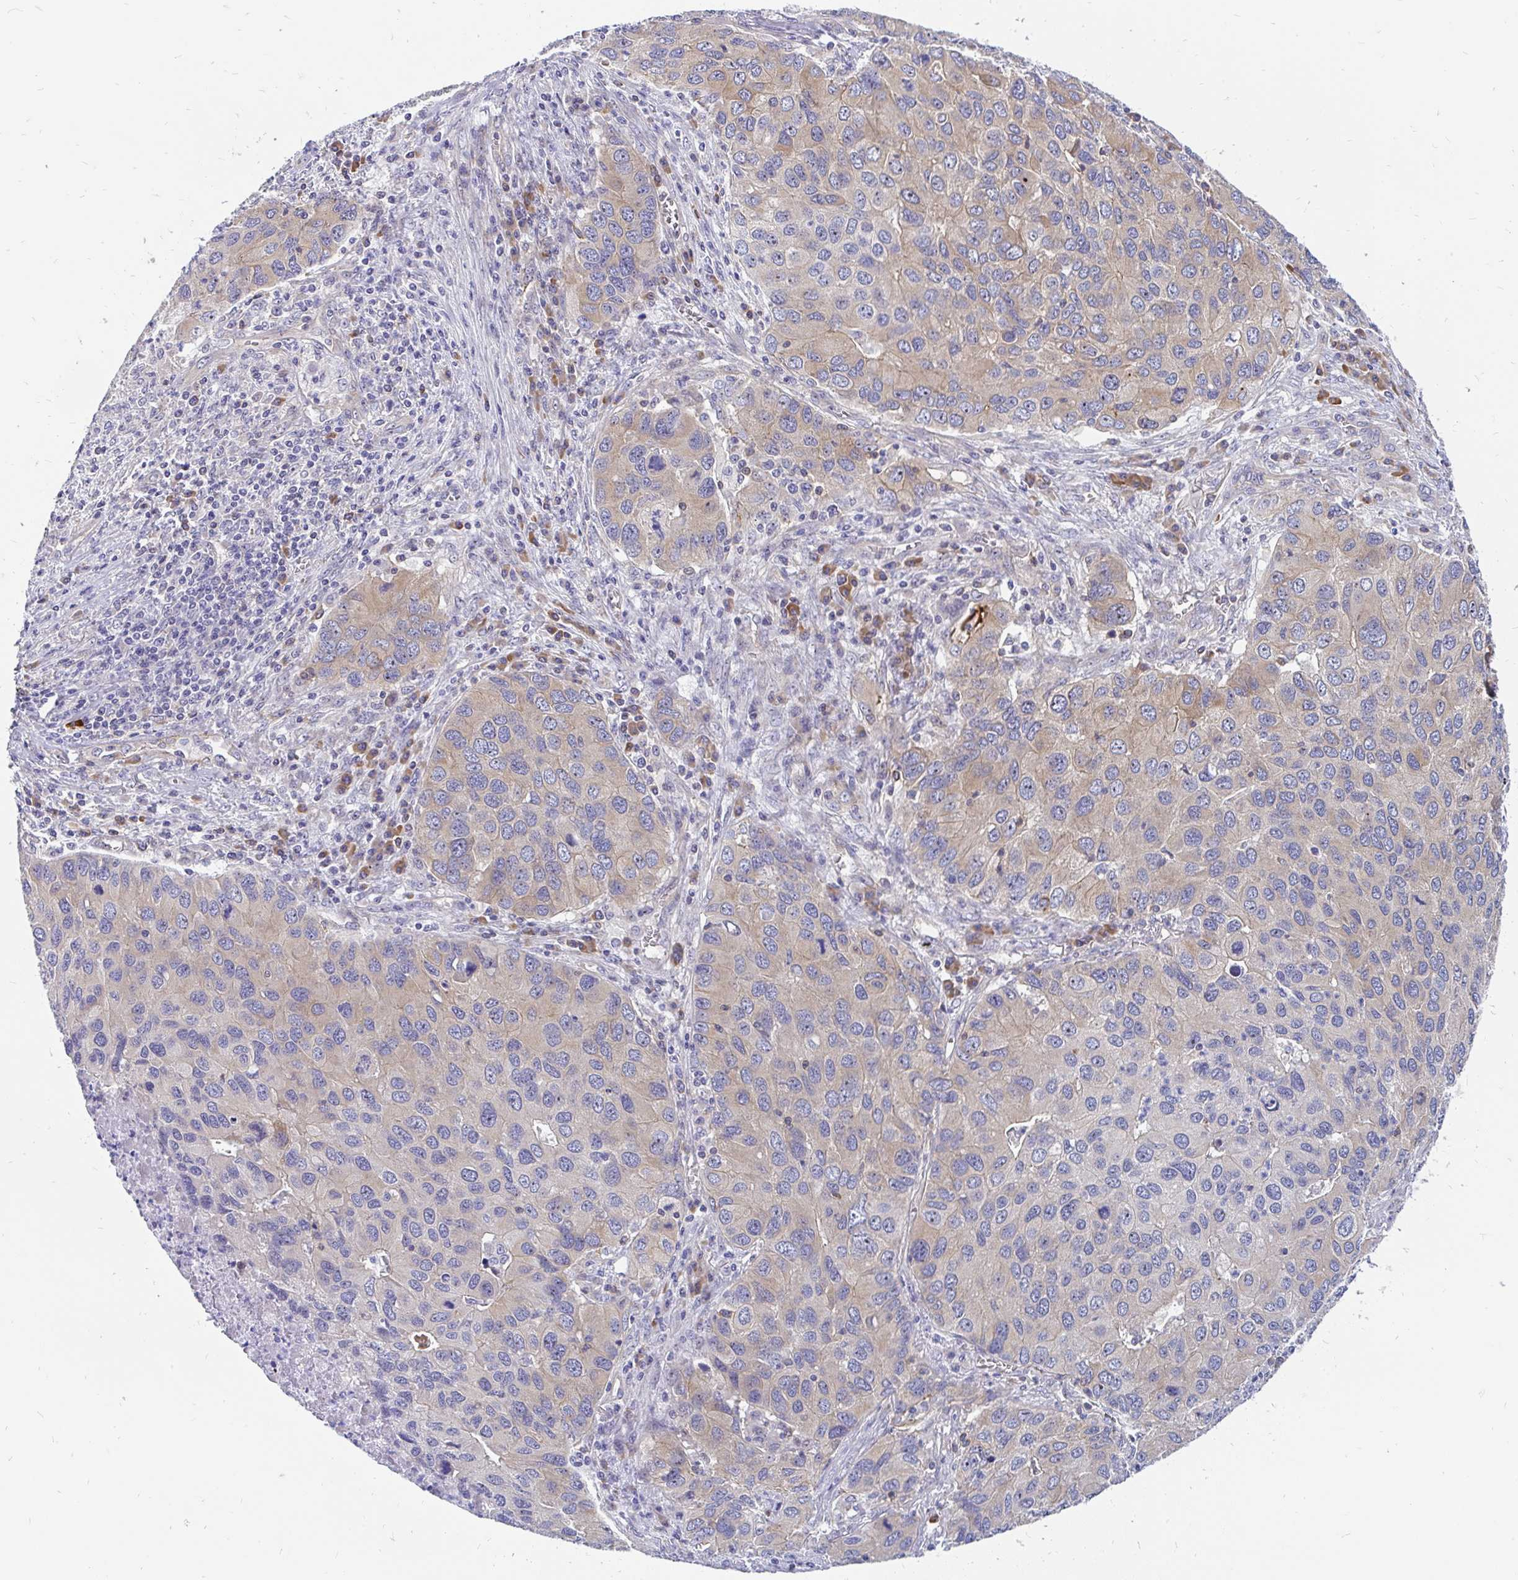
{"staining": {"intensity": "moderate", "quantity": "25%-75%", "location": "cytoplasmic/membranous"}, "tissue": "lung cancer", "cell_type": "Tumor cells", "image_type": "cancer", "snomed": [{"axis": "morphology", "description": "Aneuploidy"}, {"axis": "morphology", "description": "Adenocarcinoma, NOS"}, {"axis": "topography", "description": "Lymph node"}, {"axis": "topography", "description": "Lung"}], "caption": "There is medium levels of moderate cytoplasmic/membranous staining in tumor cells of lung cancer (adenocarcinoma), as demonstrated by immunohistochemical staining (brown color).", "gene": "LRRC26", "patient": {"sex": "female", "age": 74}}